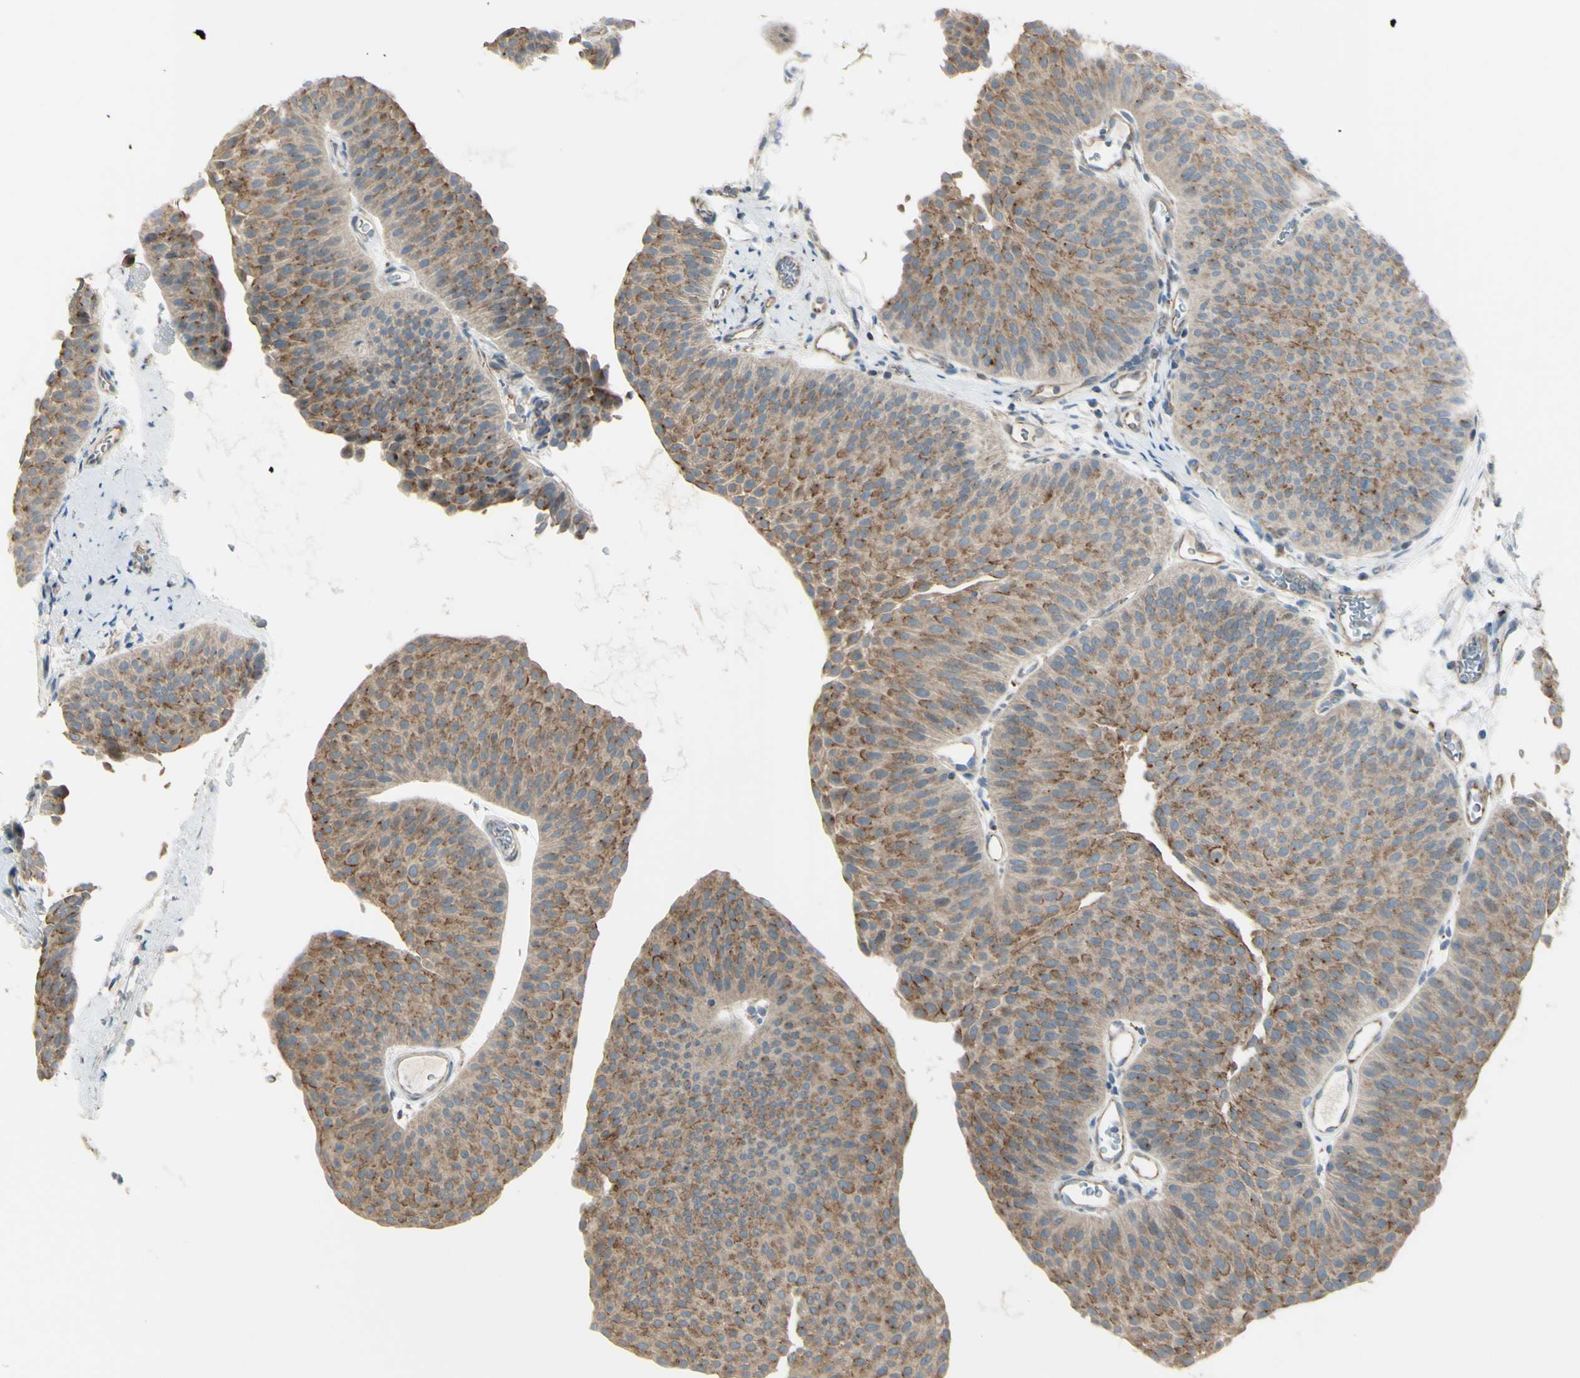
{"staining": {"intensity": "moderate", "quantity": ">75%", "location": "cytoplasmic/membranous"}, "tissue": "urothelial cancer", "cell_type": "Tumor cells", "image_type": "cancer", "snomed": [{"axis": "morphology", "description": "Urothelial carcinoma, Low grade"}, {"axis": "topography", "description": "Urinary bladder"}], "caption": "Immunohistochemistry staining of urothelial cancer, which exhibits medium levels of moderate cytoplasmic/membranous staining in approximately >75% of tumor cells indicating moderate cytoplasmic/membranous protein positivity. The staining was performed using DAB (brown) for protein detection and nuclei were counterstained in hematoxylin (blue).", "gene": "LMTK2", "patient": {"sex": "female", "age": 60}}